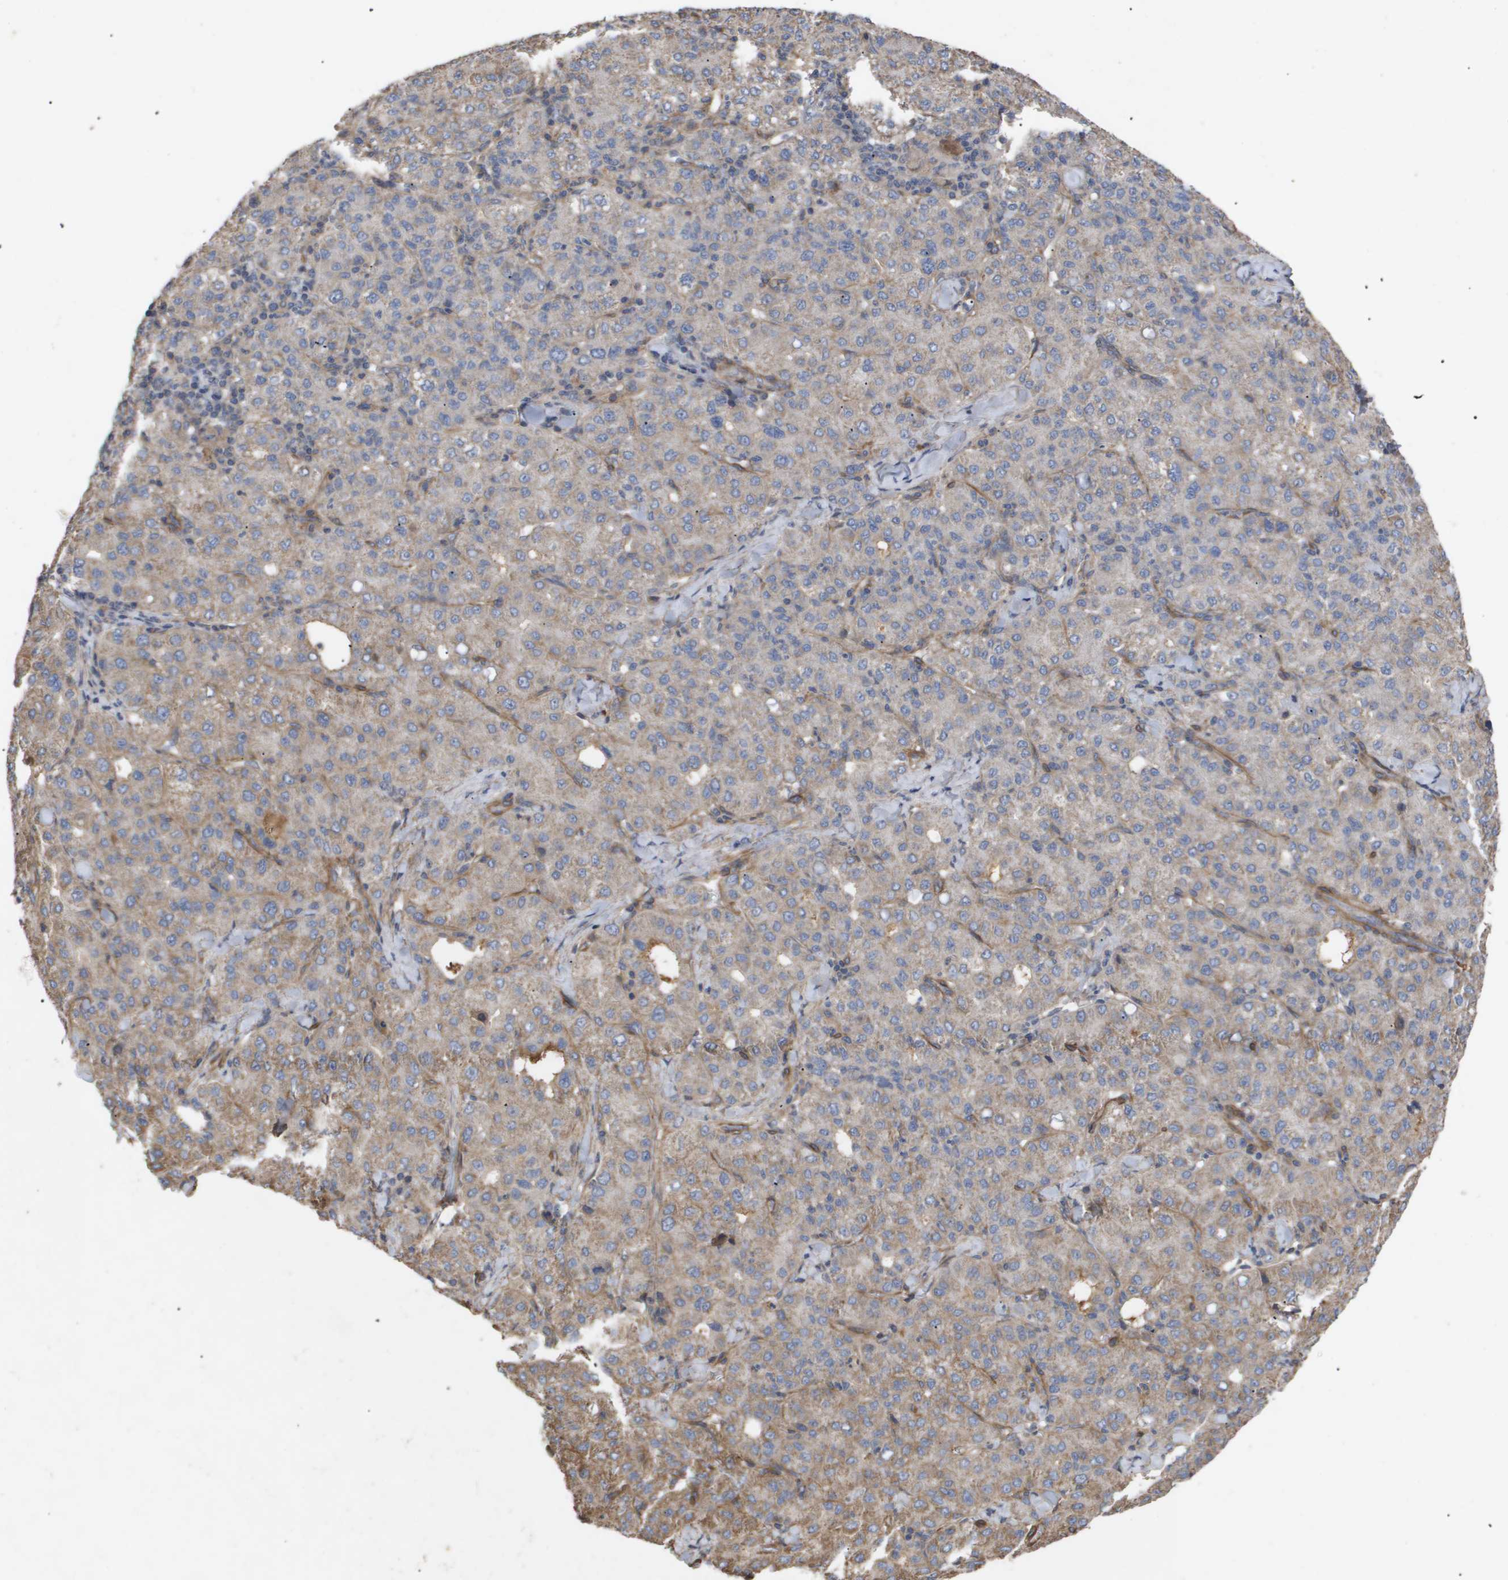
{"staining": {"intensity": "moderate", "quantity": "<25%", "location": "cytoplasmic/membranous"}, "tissue": "liver cancer", "cell_type": "Tumor cells", "image_type": "cancer", "snomed": [{"axis": "morphology", "description": "Carcinoma, Hepatocellular, NOS"}, {"axis": "topography", "description": "Liver"}], "caption": "Moderate cytoplasmic/membranous positivity for a protein is identified in approximately <25% of tumor cells of hepatocellular carcinoma (liver) using IHC.", "gene": "TNS1", "patient": {"sex": "male", "age": 65}}